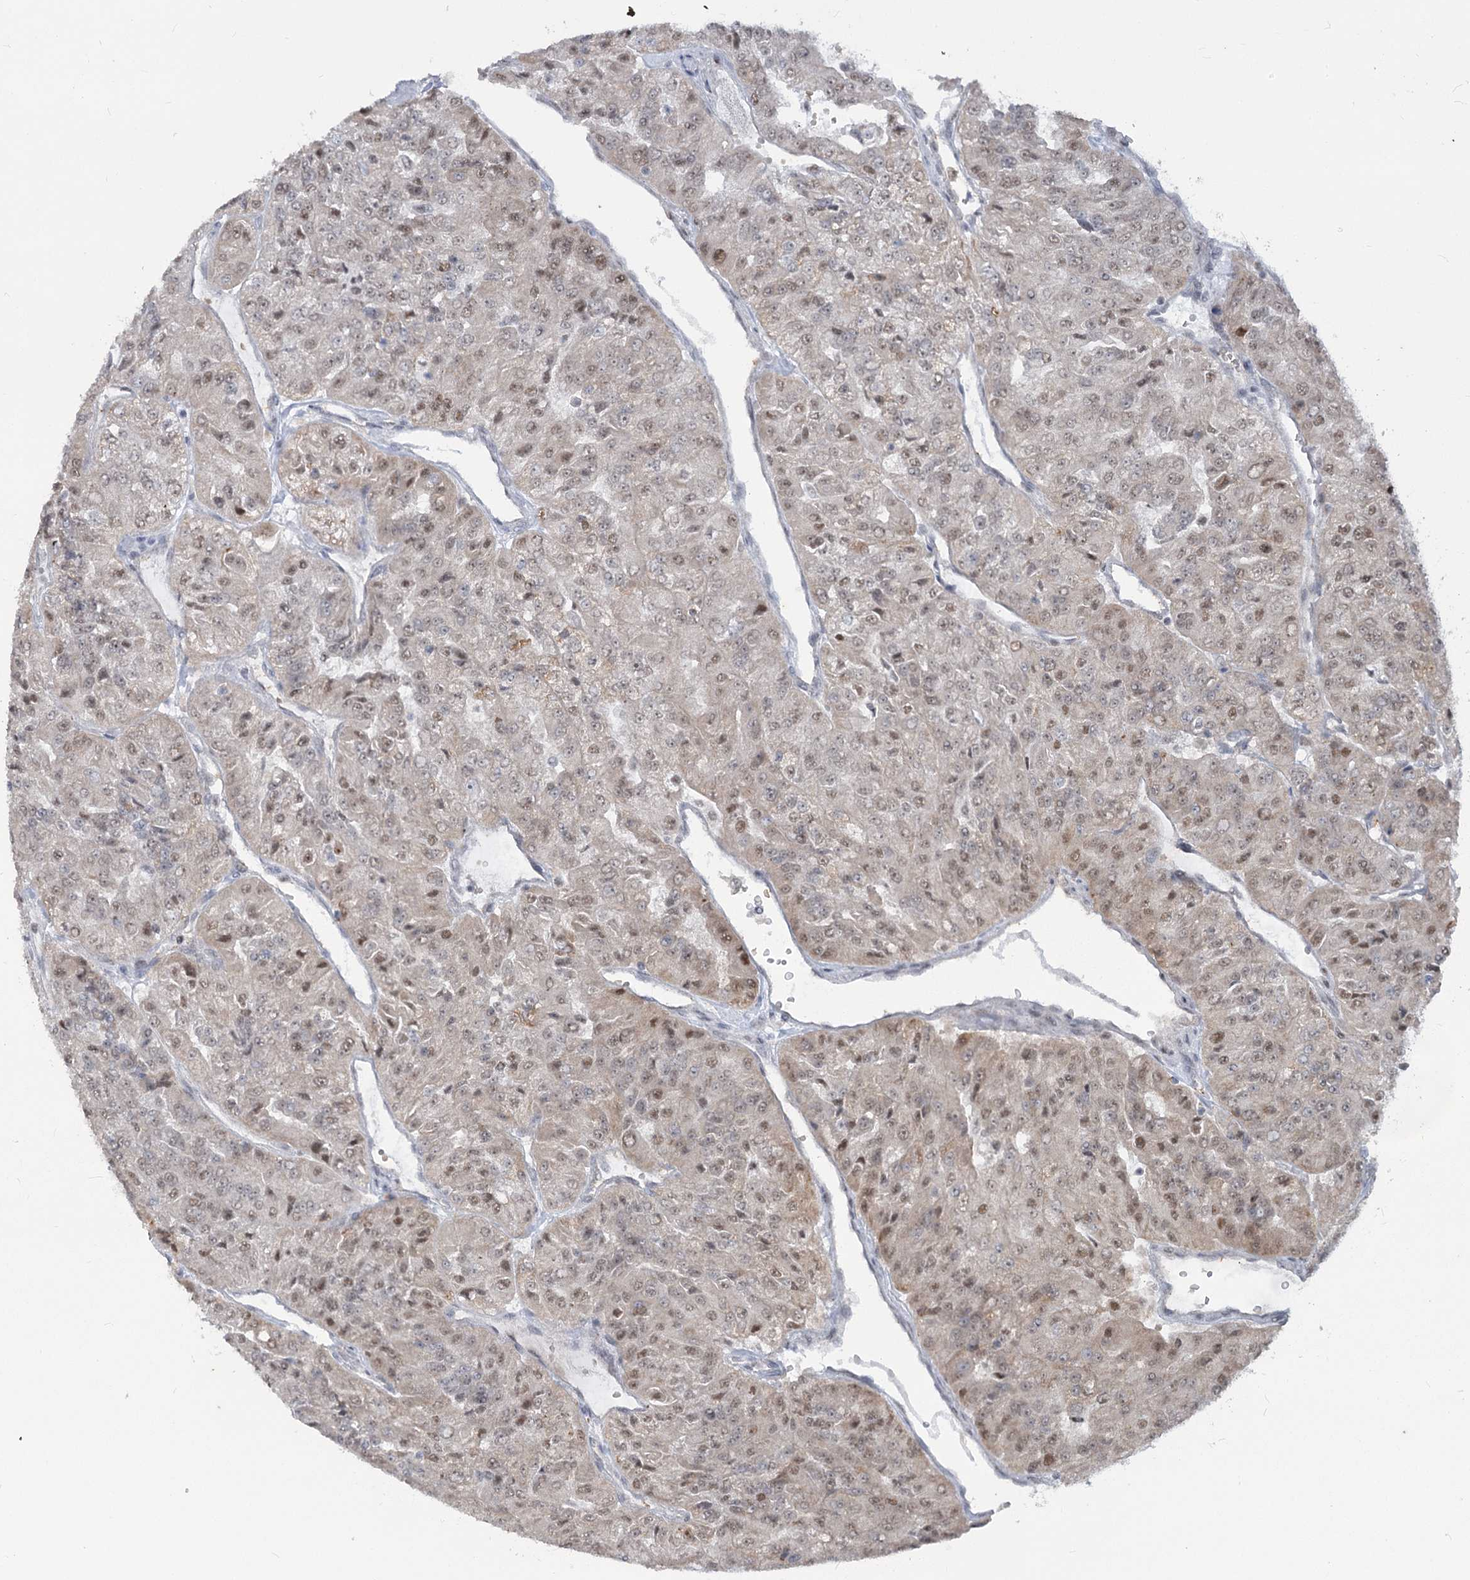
{"staining": {"intensity": "moderate", "quantity": "<25%", "location": "nuclear"}, "tissue": "renal cancer", "cell_type": "Tumor cells", "image_type": "cancer", "snomed": [{"axis": "morphology", "description": "Adenocarcinoma, NOS"}, {"axis": "topography", "description": "Kidney"}], "caption": "DAB immunohistochemical staining of human renal cancer (adenocarcinoma) exhibits moderate nuclear protein positivity in approximately <25% of tumor cells. (brown staining indicates protein expression, while blue staining denotes nuclei).", "gene": "MTG1", "patient": {"sex": "female", "age": 63}}